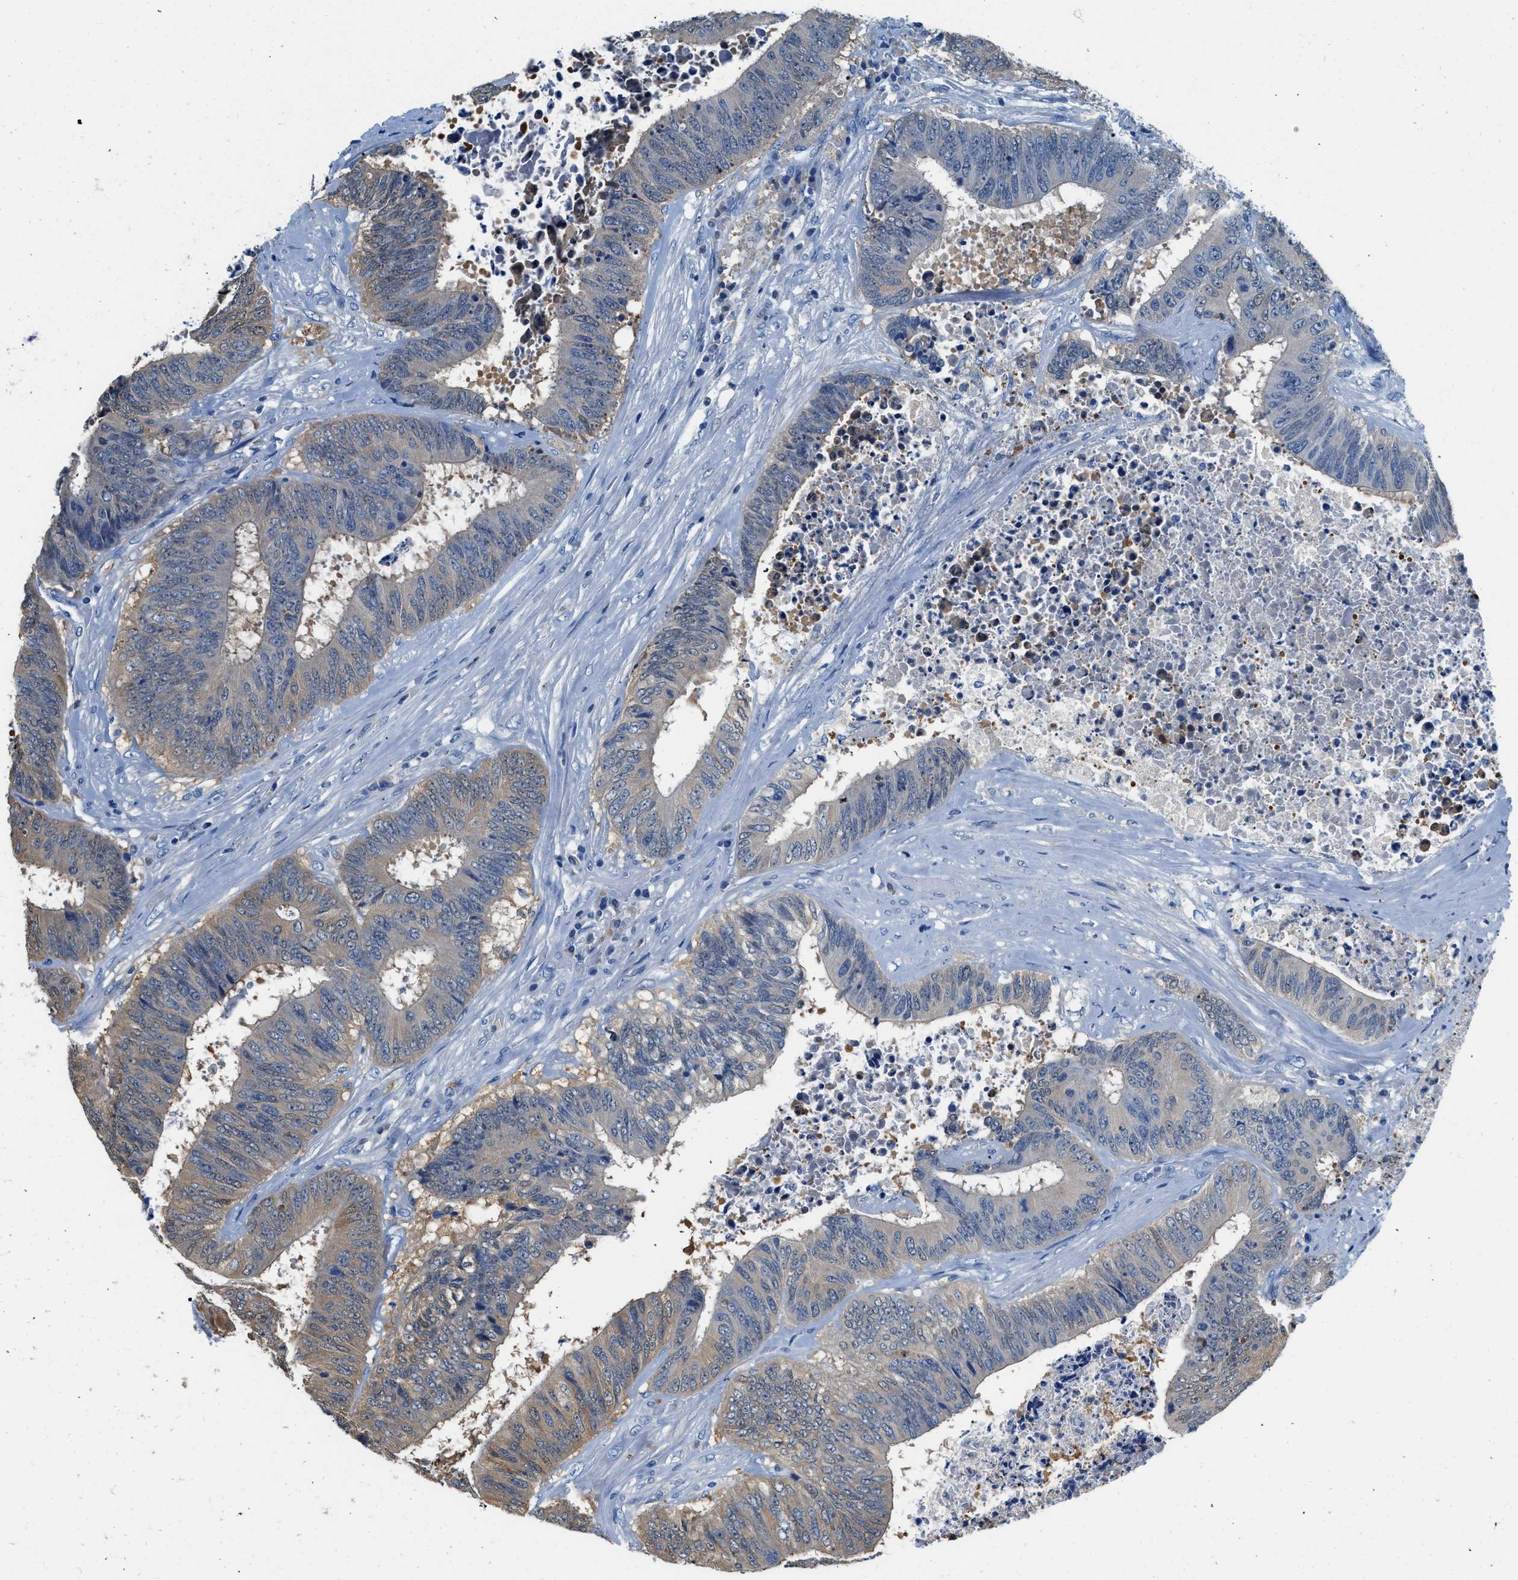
{"staining": {"intensity": "weak", "quantity": "25%-75%", "location": "cytoplasmic/membranous"}, "tissue": "colorectal cancer", "cell_type": "Tumor cells", "image_type": "cancer", "snomed": [{"axis": "morphology", "description": "Adenocarcinoma, NOS"}, {"axis": "topography", "description": "Rectum"}], "caption": "Colorectal cancer stained for a protein displays weak cytoplasmic/membranous positivity in tumor cells.", "gene": "FADS6", "patient": {"sex": "male", "age": 72}}